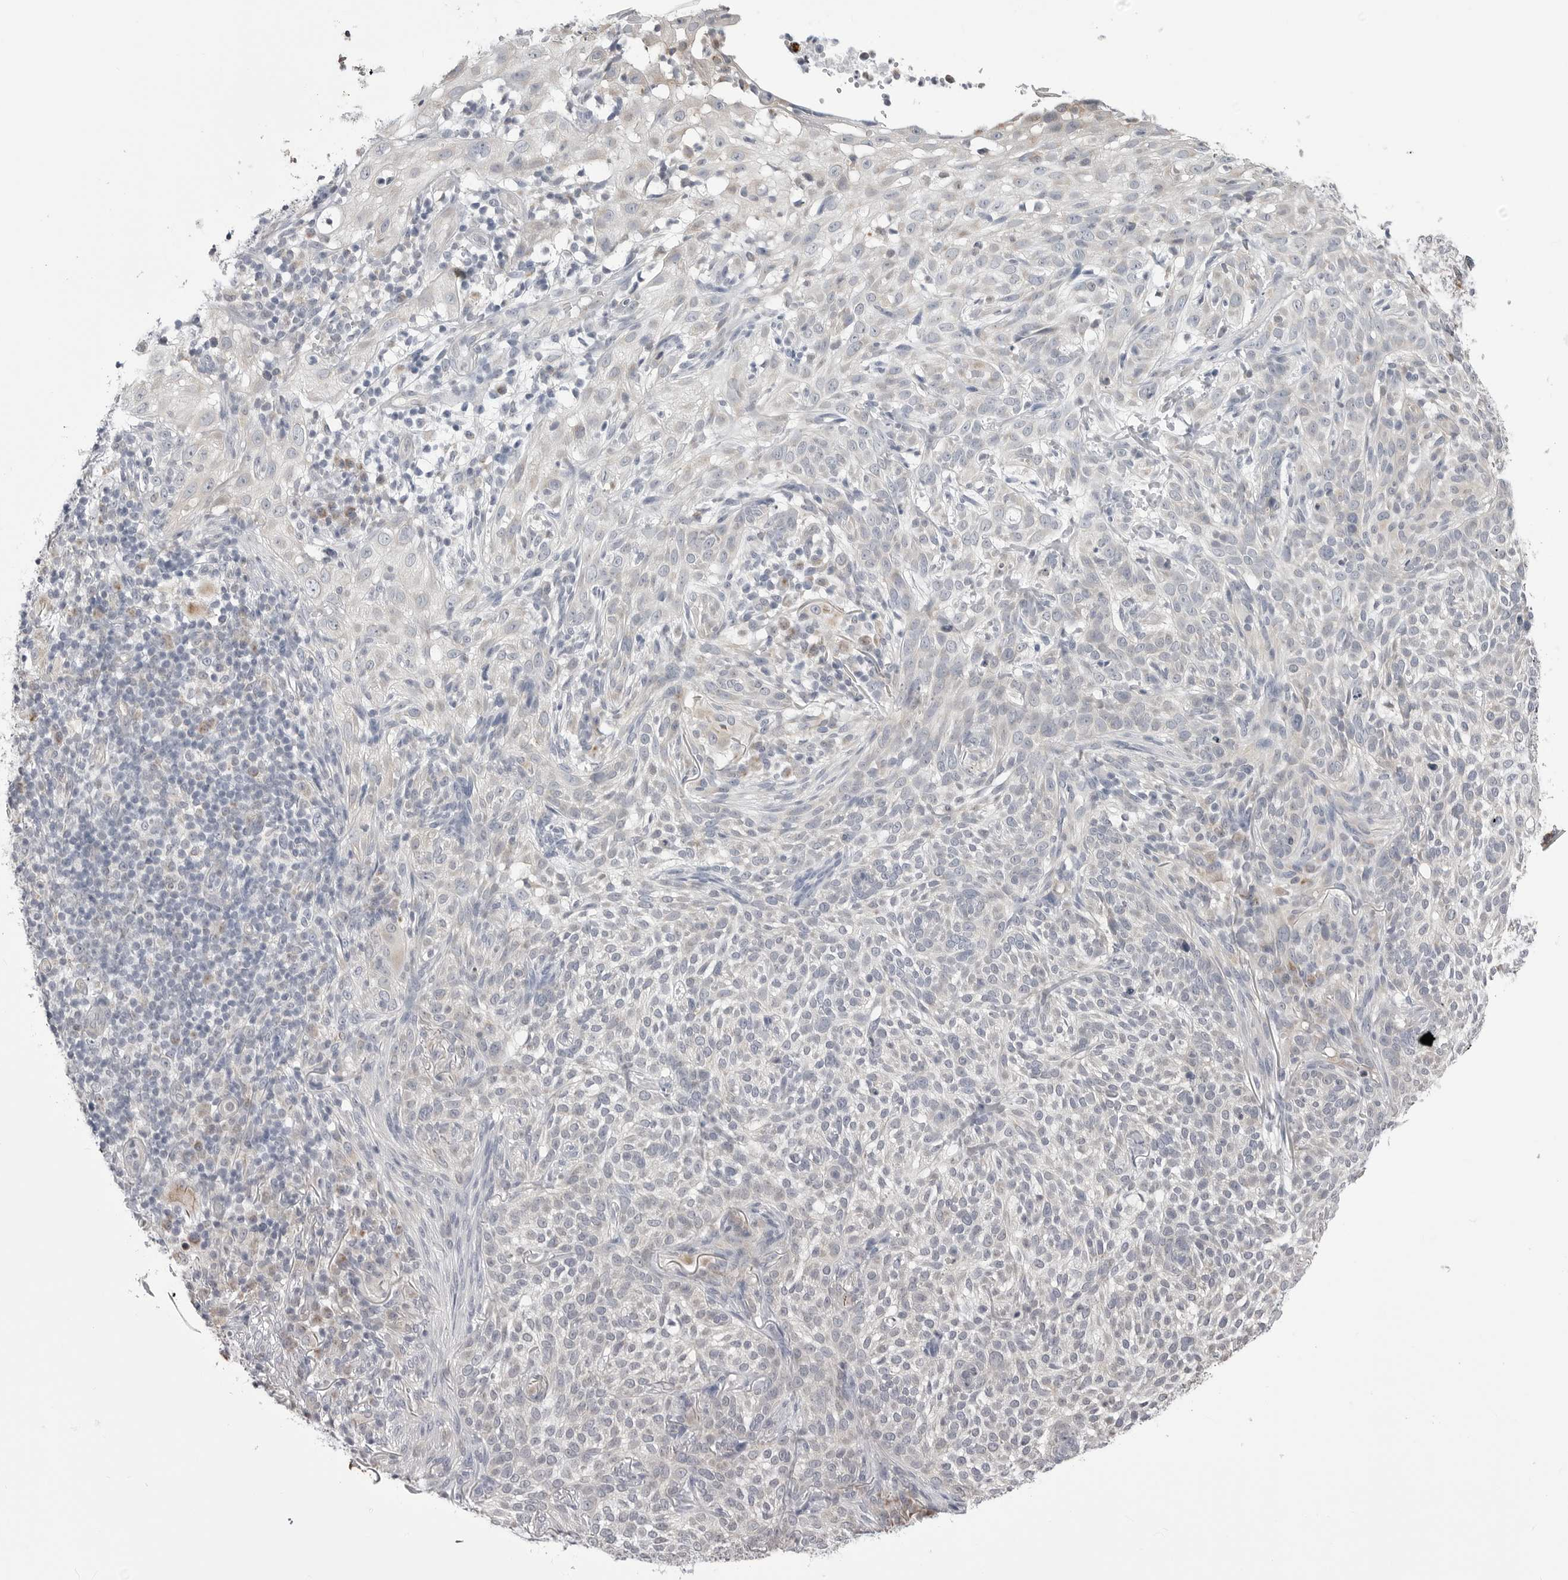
{"staining": {"intensity": "negative", "quantity": "none", "location": "none"}, "tissue": "skin cancer", "cell_type": "Tumor cells", "image_type": "cancer", "snomed": [{"axis": "morphology", "description": "Basal cell carcinoma"}, {"axis": "topography", "description": "Skin"}], "caption": "Skin basal cell carcinoma was stained to show a protein in brown. There is no significant expression in tumor cells.", "gene": "FH", "patient": {"sex": "female", "age": 64}}